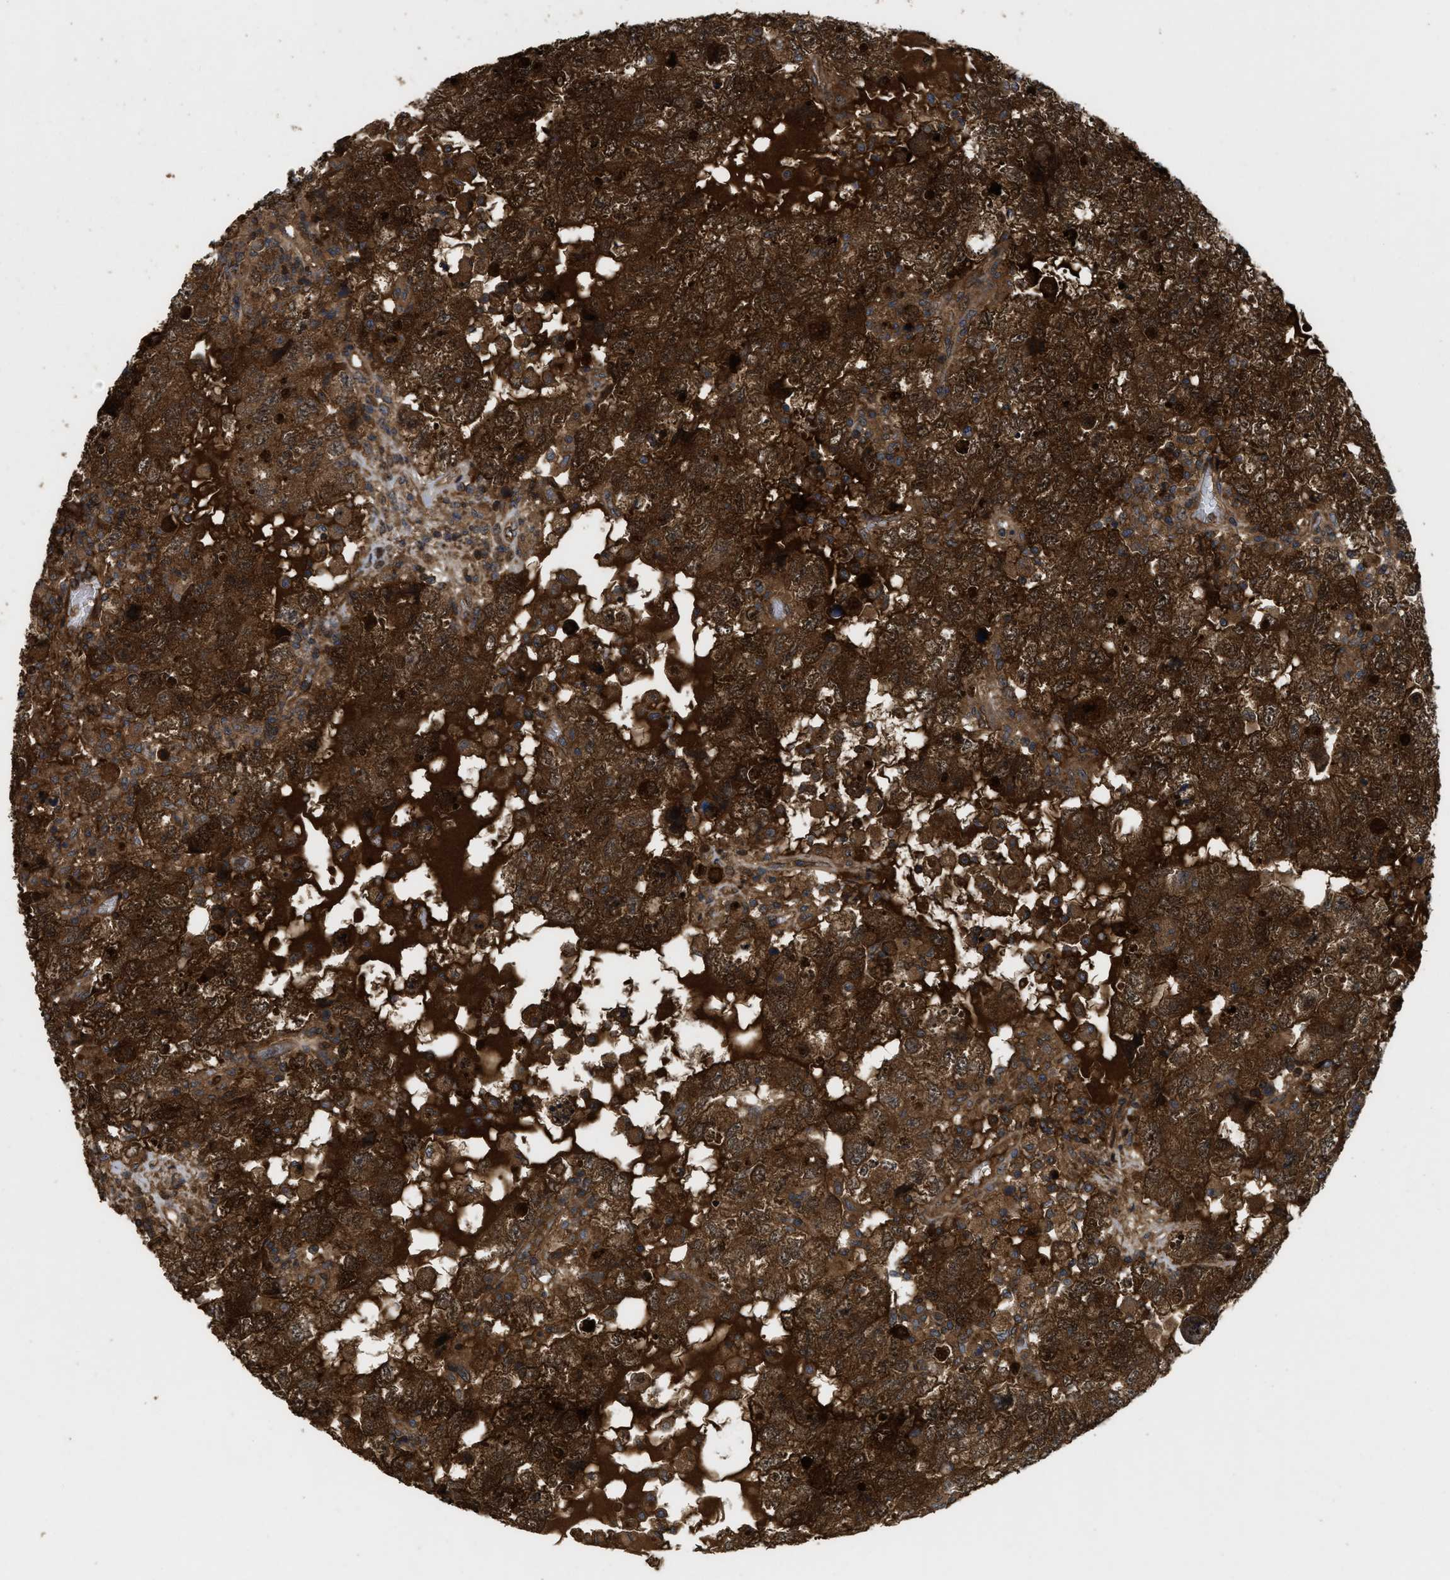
{"staining": {"intensity": "strong", "quantity": ">75%", "location": "cytoplasmic/membranous,nuclear"}, "tissue": "testis cancer", "cell_type": "Tumor cells", "image_type": "cancer", "snomed": [{"axis": "morphology", "description": "Seminoma, NOS"}, {"axis": "topography", "description": "Testis"}], "caption": "Protein staining of seminoma (testis) tissue displays strong cytoplasmic/membranous and nuclear positivity in approximately >75% of tumor cells.", "gene": "CBR3", "patient": {"sex": "male", "age": 22}}